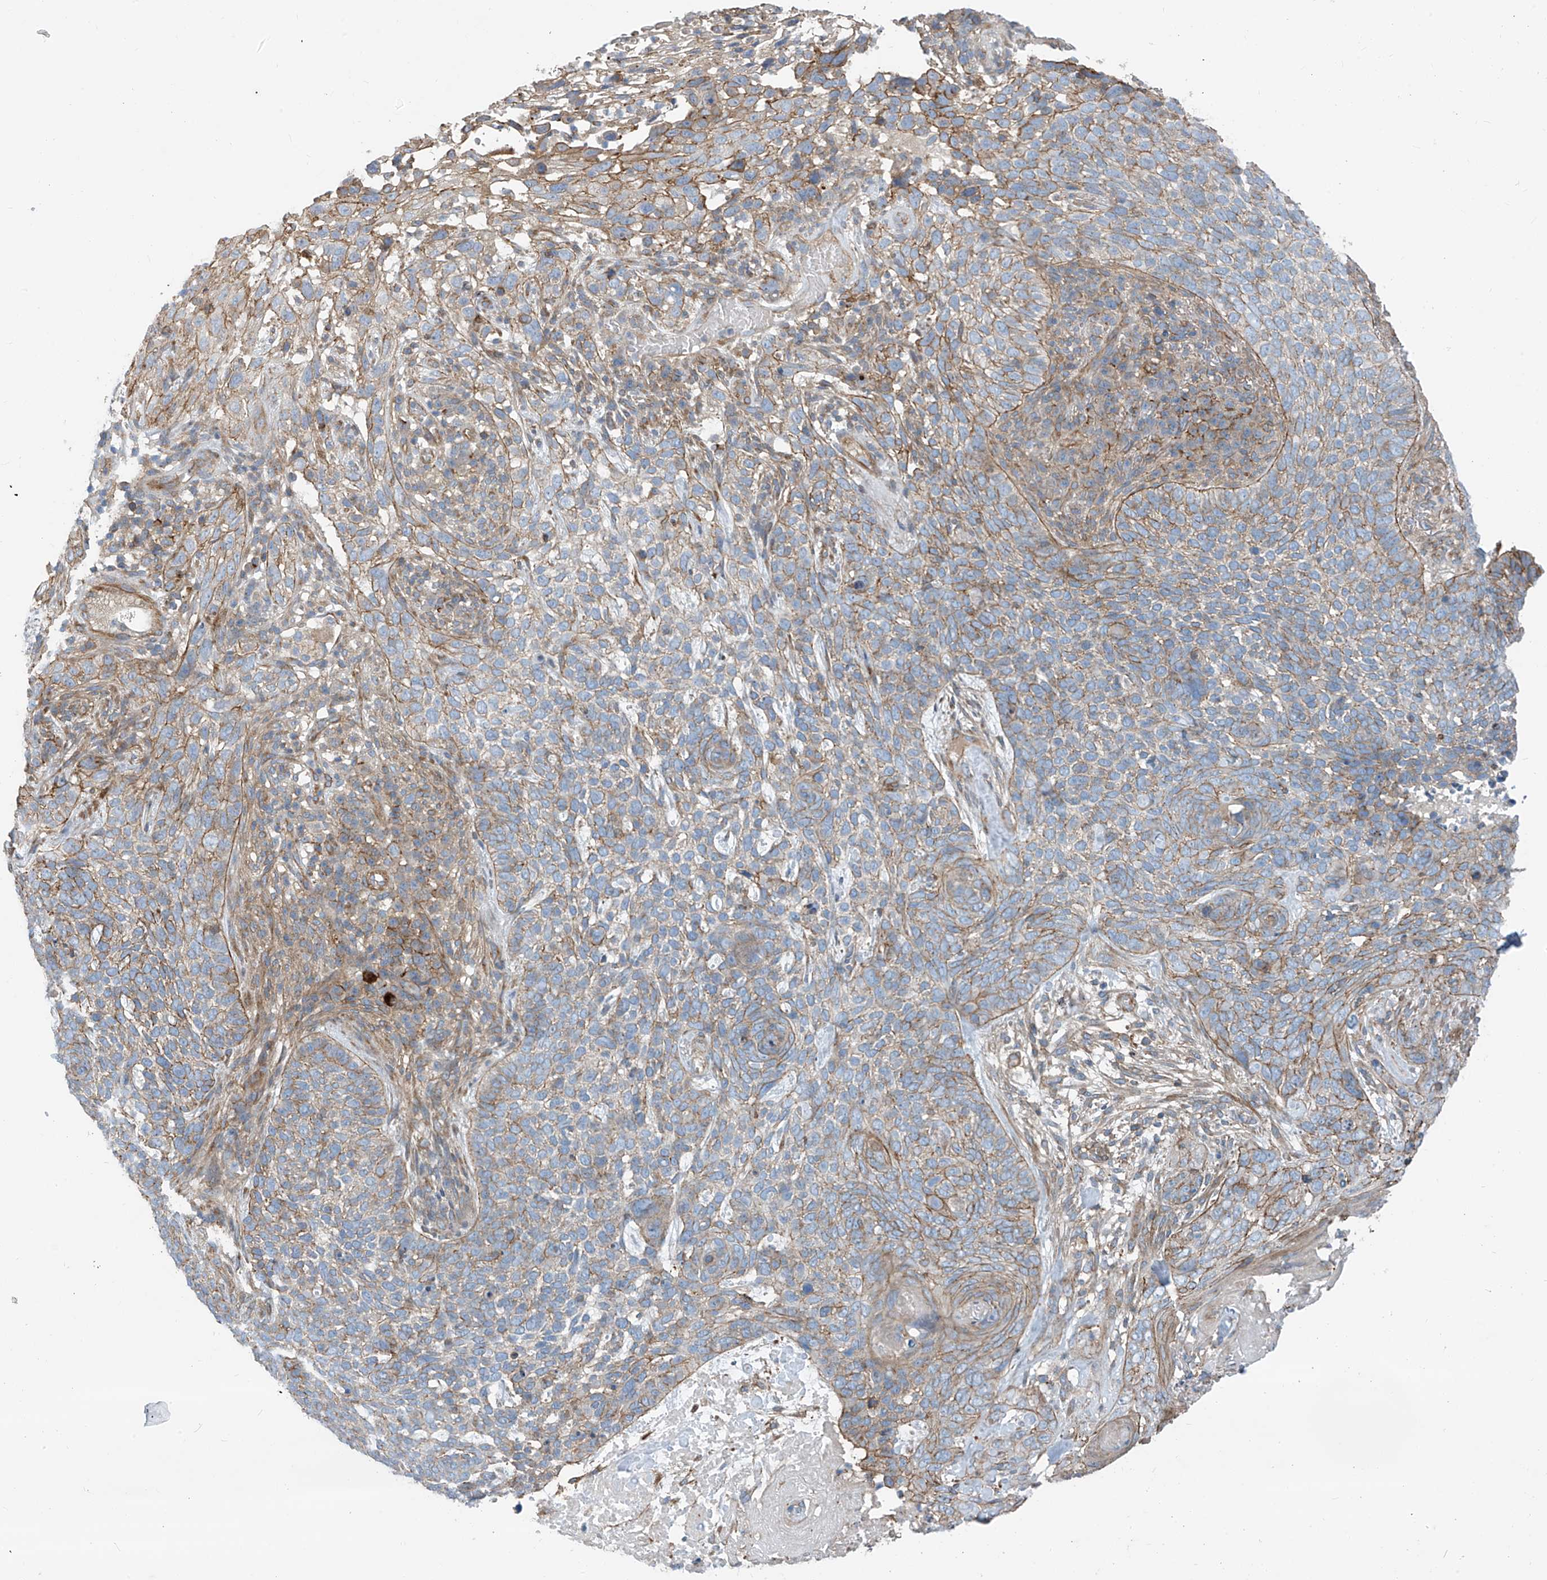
{"staining": {"intensity": "moderate", "quantity": "25%-75%", "location": "cytoplasmic/membranous"}, "tissue": "skin cancer", "cell_type": "Tumor cells", "image_type": "cancer", "snomed": [{"axis": "morphology", "description": "Basal cell carcinoma"}, {"axis": "topography", "description": "Skin"}], "caption": "This histopathology image shows immunohistochemistry (IHC) staining of human skin basal cell carcinoma, with medium moderate cytoplasmic/membranous expression in approximately 25%-75% of tumor cells.", "gene": "SLC1A5", "patient": {"sex": "female", "age": 64}}